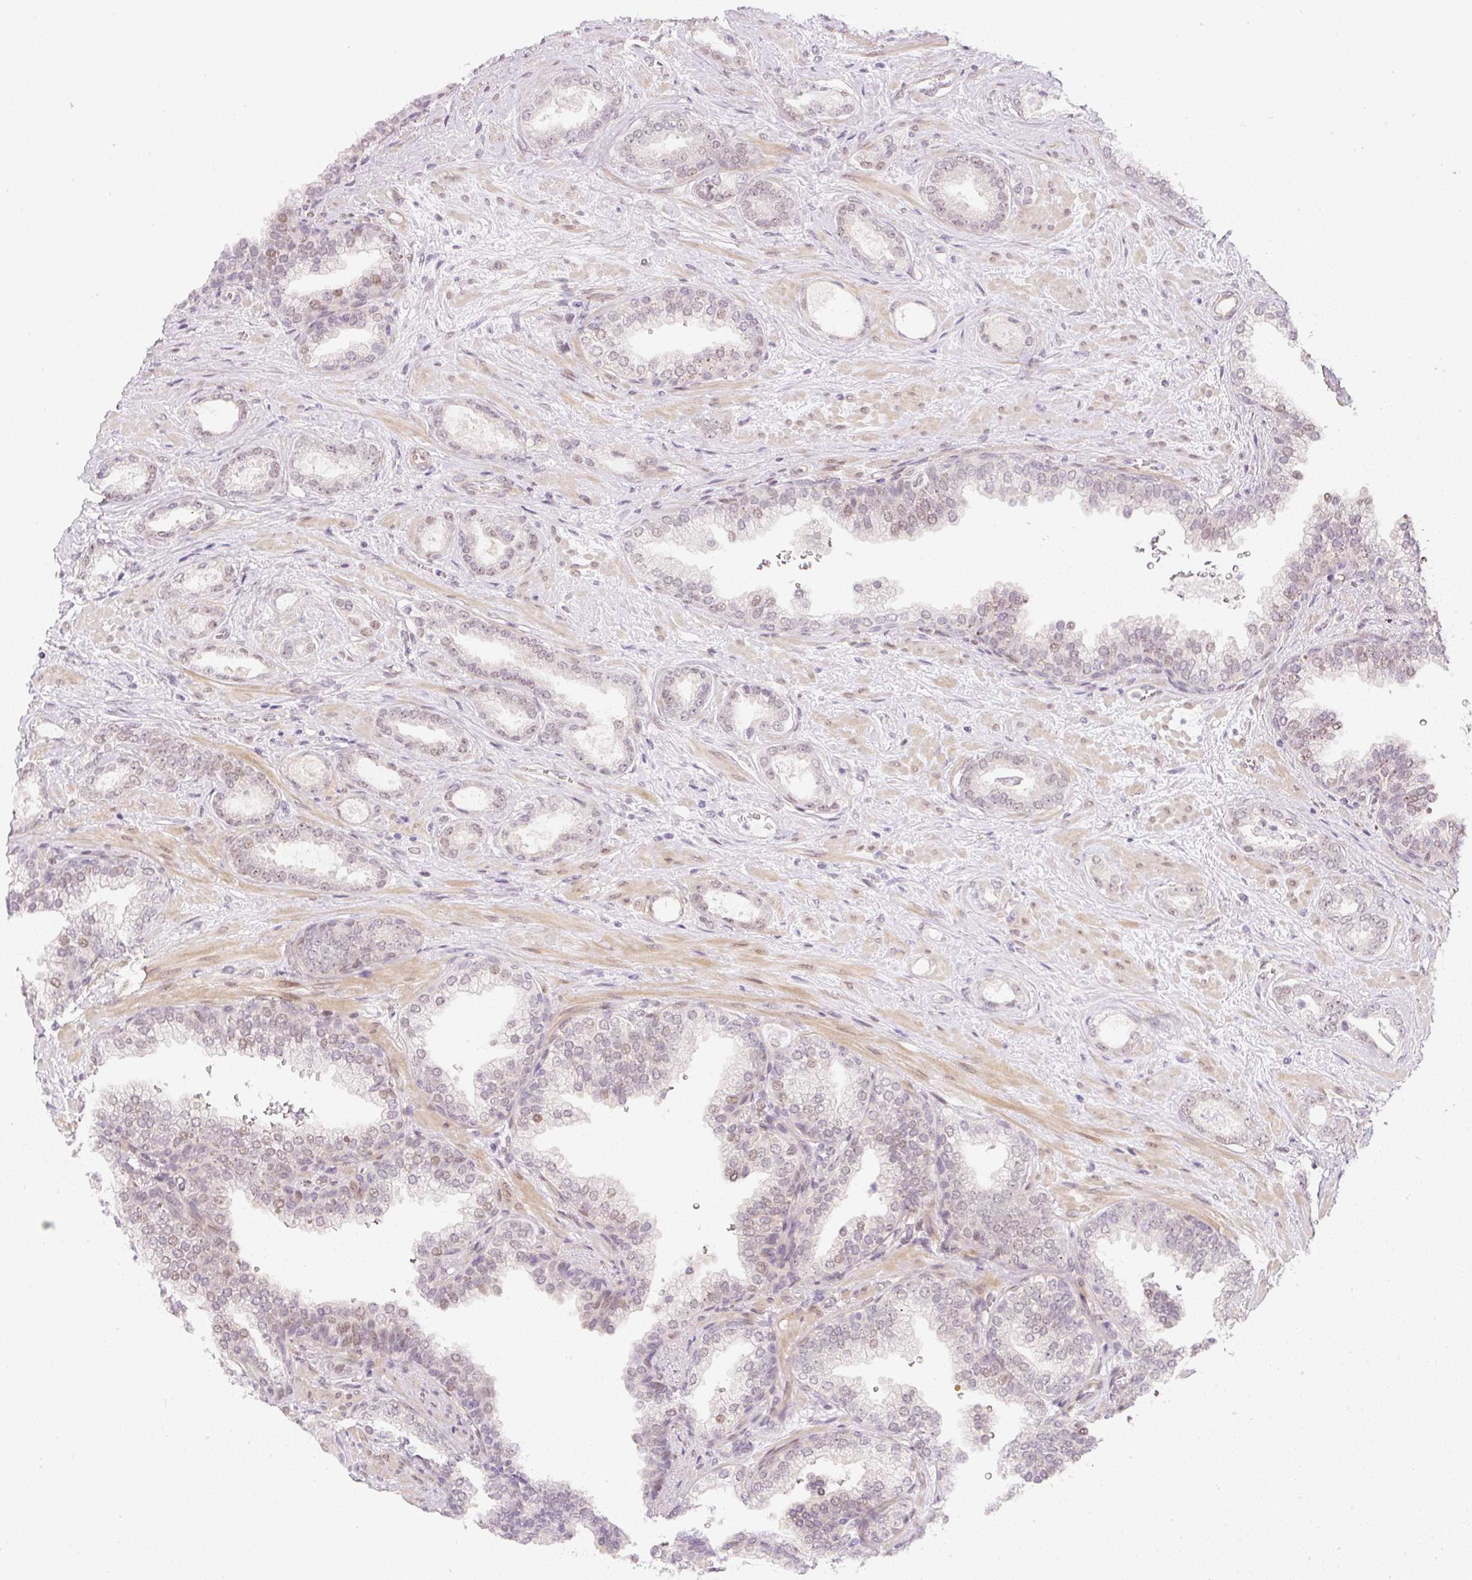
{"staining": {"intensity": "weak", "quantity": ">75%", "location": "nuclear"}, "tissue": "prostate cancer", "cell_type": "Tumor cells", "image_type": "cancer", "snomed": [{"axis": "morphology", "description": "Adenocarcinoma, High grade"}, {"axis": "topography", "description": "Prostate"}], "caption": "Human prostate cancer stained with a brown dye reveals weak nuclear positive staining in approximately >75% of tumor cells.", "gene": "DPPA4", "patient": {"sex": "male", "age": 58}}